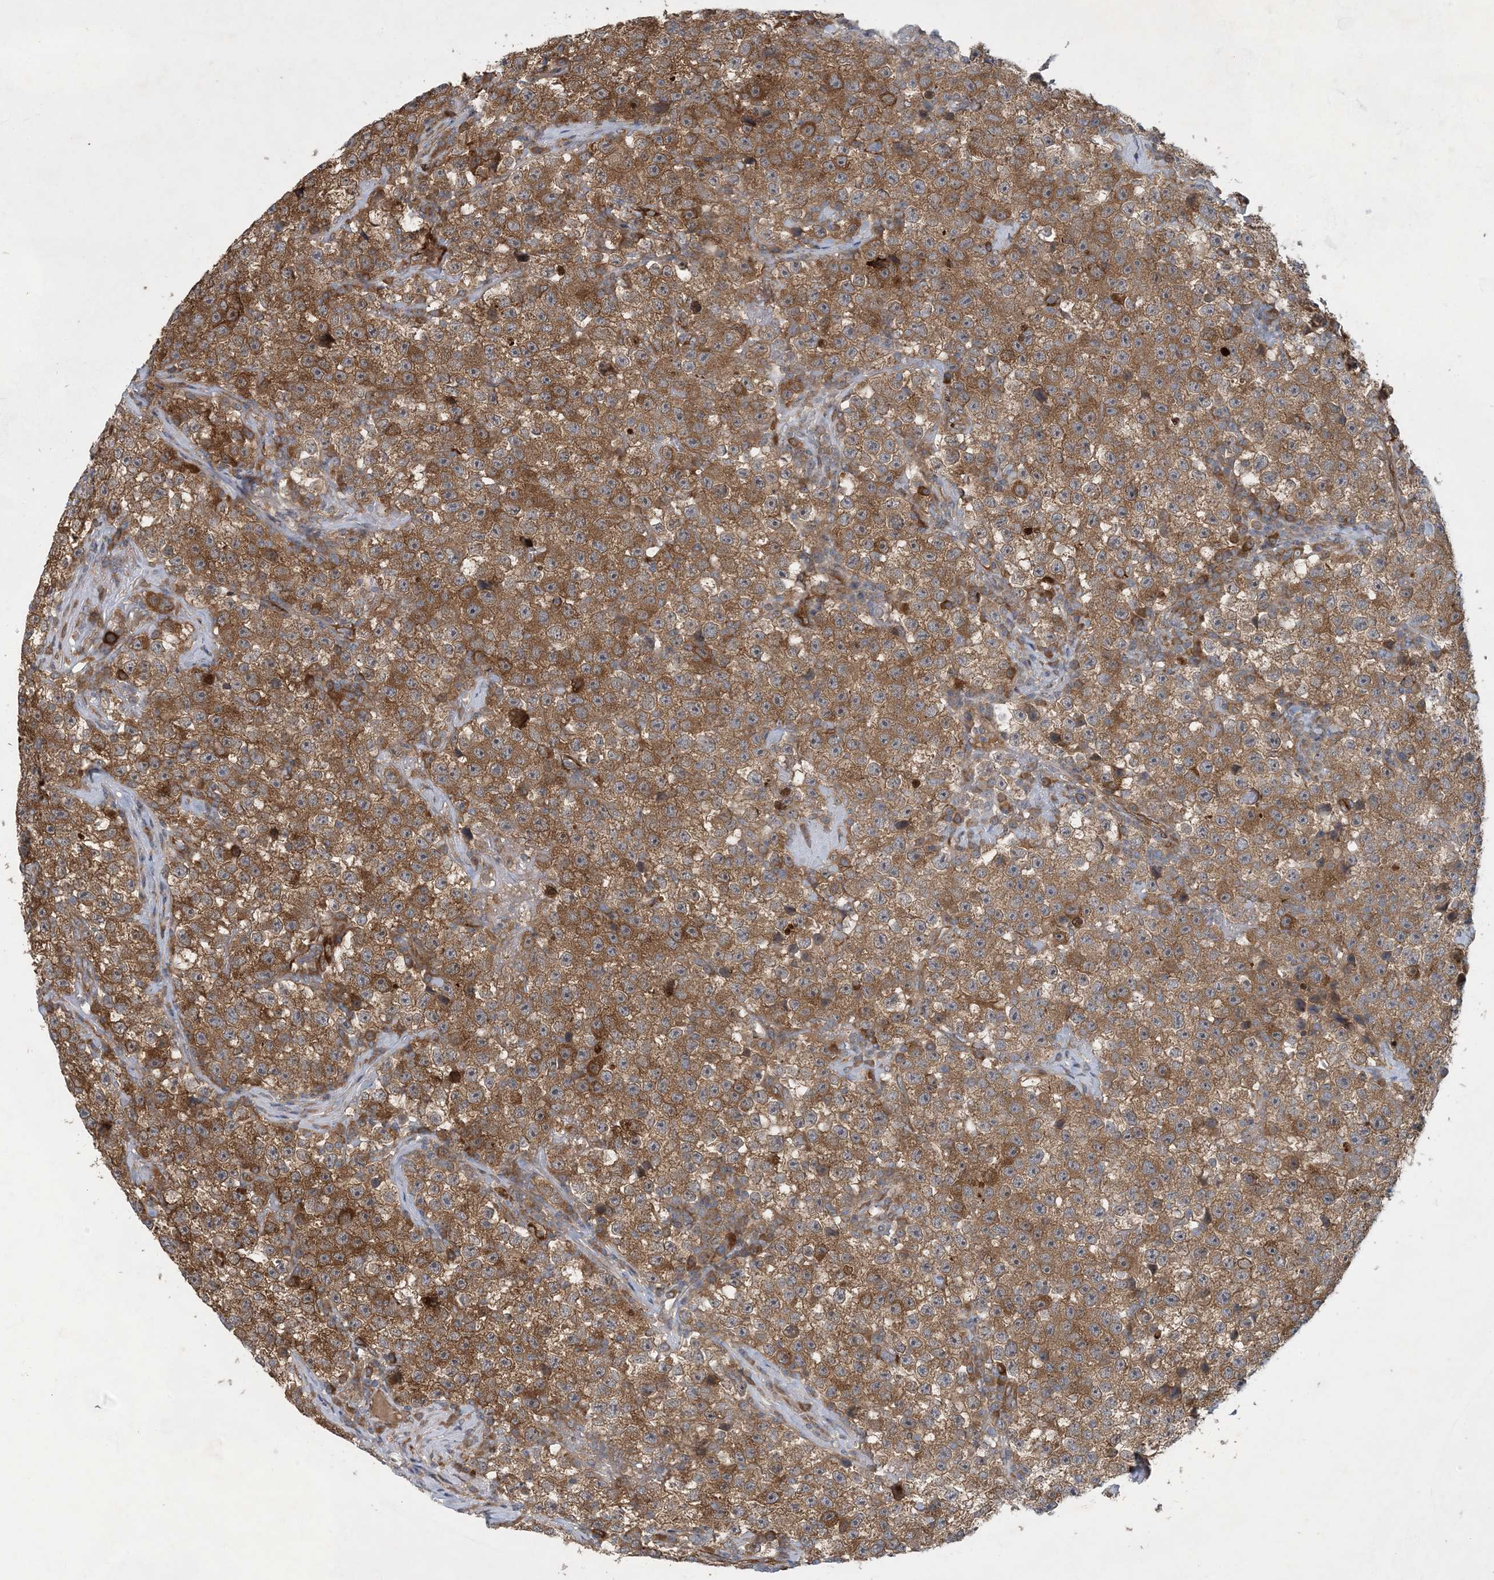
{"staining": {"intensity": "moderate", "quantity": ">75%", "location": "cytoplasmic/membranous"}, "tissue": "testis cancer", "cell_type": "Tumor cells", "image_type": "cancer", "snomed": [{"axis": "morphology", "description": "Seminoma, NOS"}, {"axis": "topography", "description": "Testis"}], "caption": "The histopathology image exhibits staining of testis seminoma, revealing moderate cytoplasmic/membranous protein positivity (brown color) within tumor cells.", "gene": "CDS1", "patient": {"sex": "male", "age": 22}}